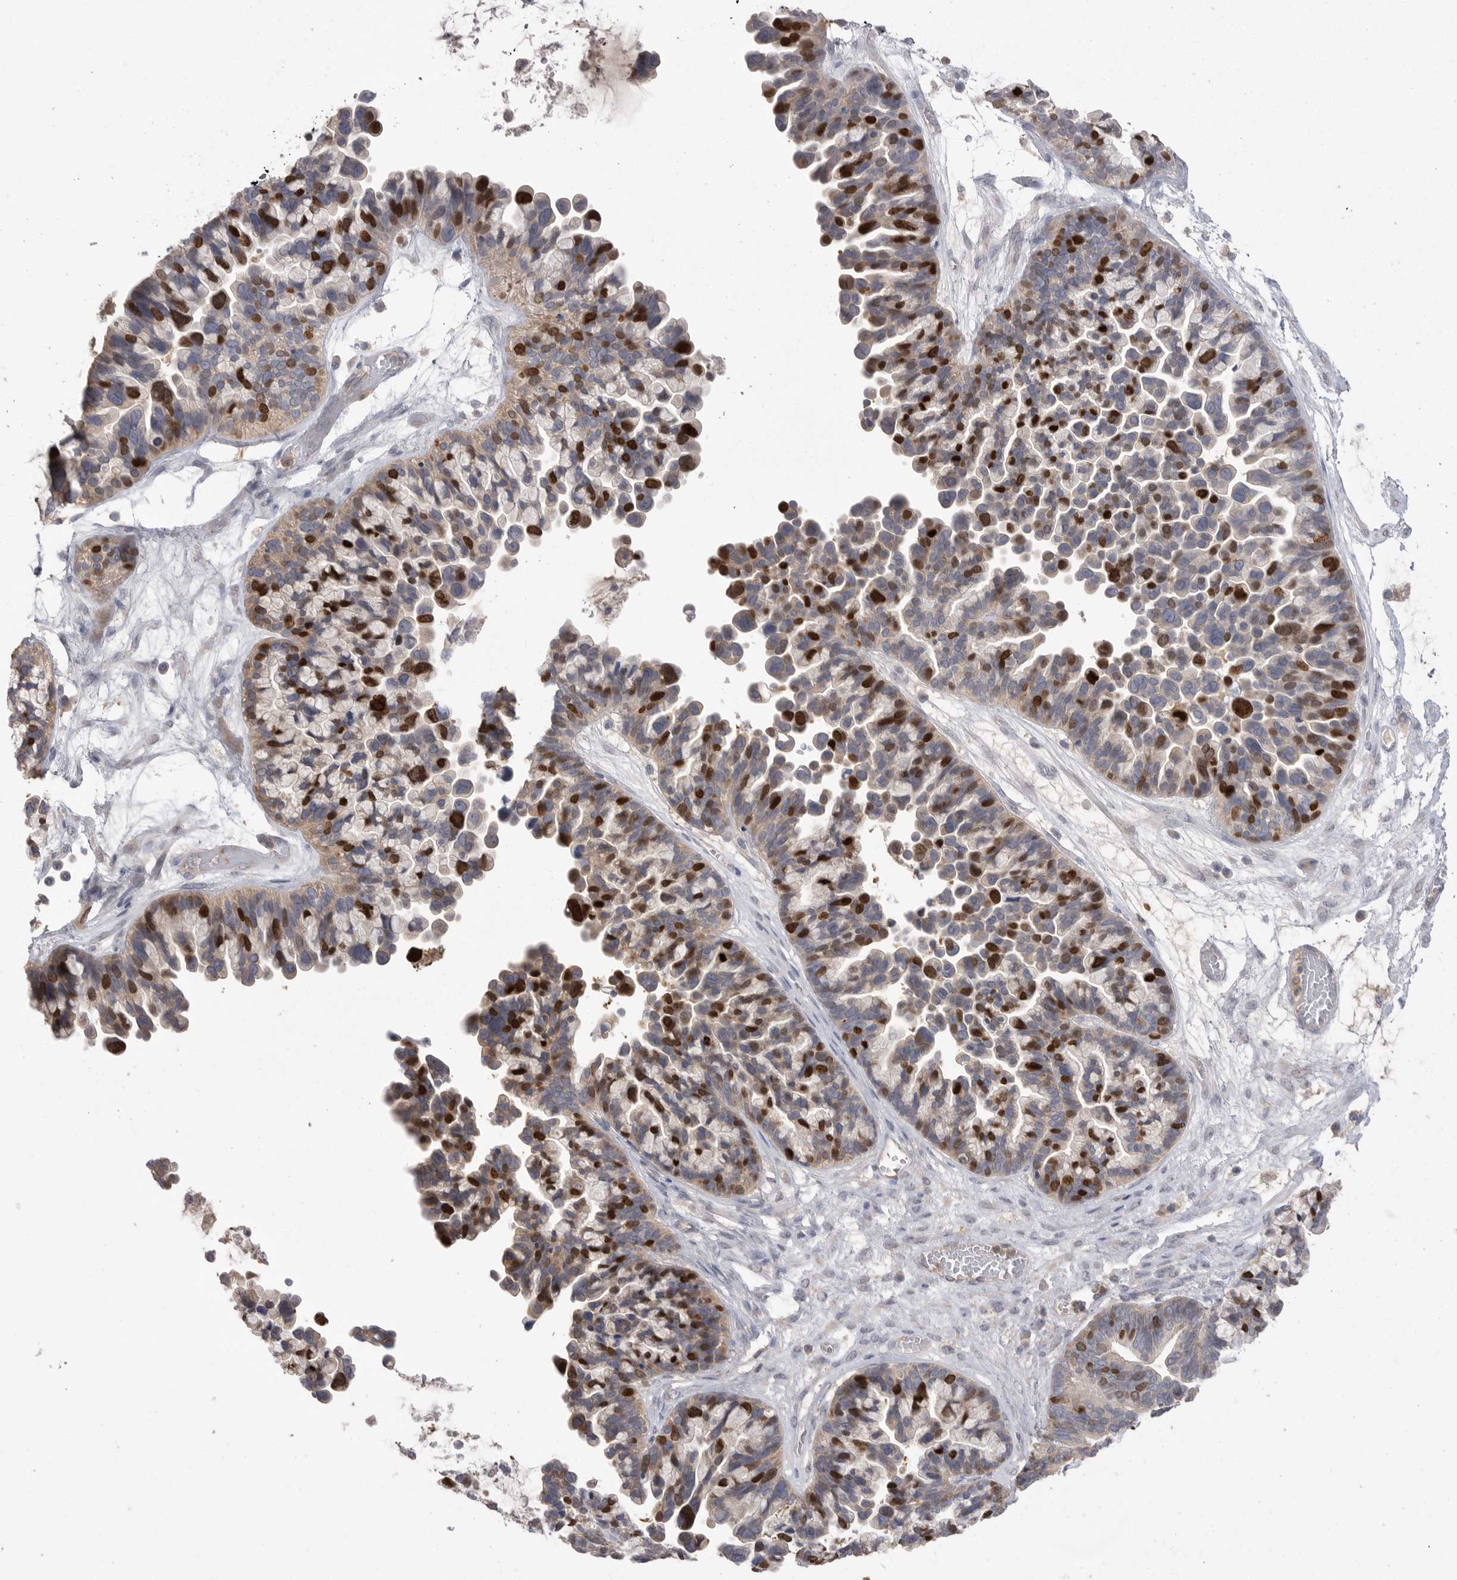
{"staining": {"intensity": "strong", "quantity": "25%-75%", "location": "nuclear"}, "tissue": "ovarian cancer", "cell_type": "Tumor cells", "image_type": "cancer", "snomed": [{"axis": "morphology", "description": "Cystadenocarcinoma, serous, NOS"}, {"axis": "topography", "description": "Ovary"}], "caption": "A micrograph of human serous cystadenocarcinoma (ovarian) stained for a protein displays strong nuclear brown staining in tumor cells.", "gene": "TOP2A", "patient": {"sex": "female", "age": 56}}